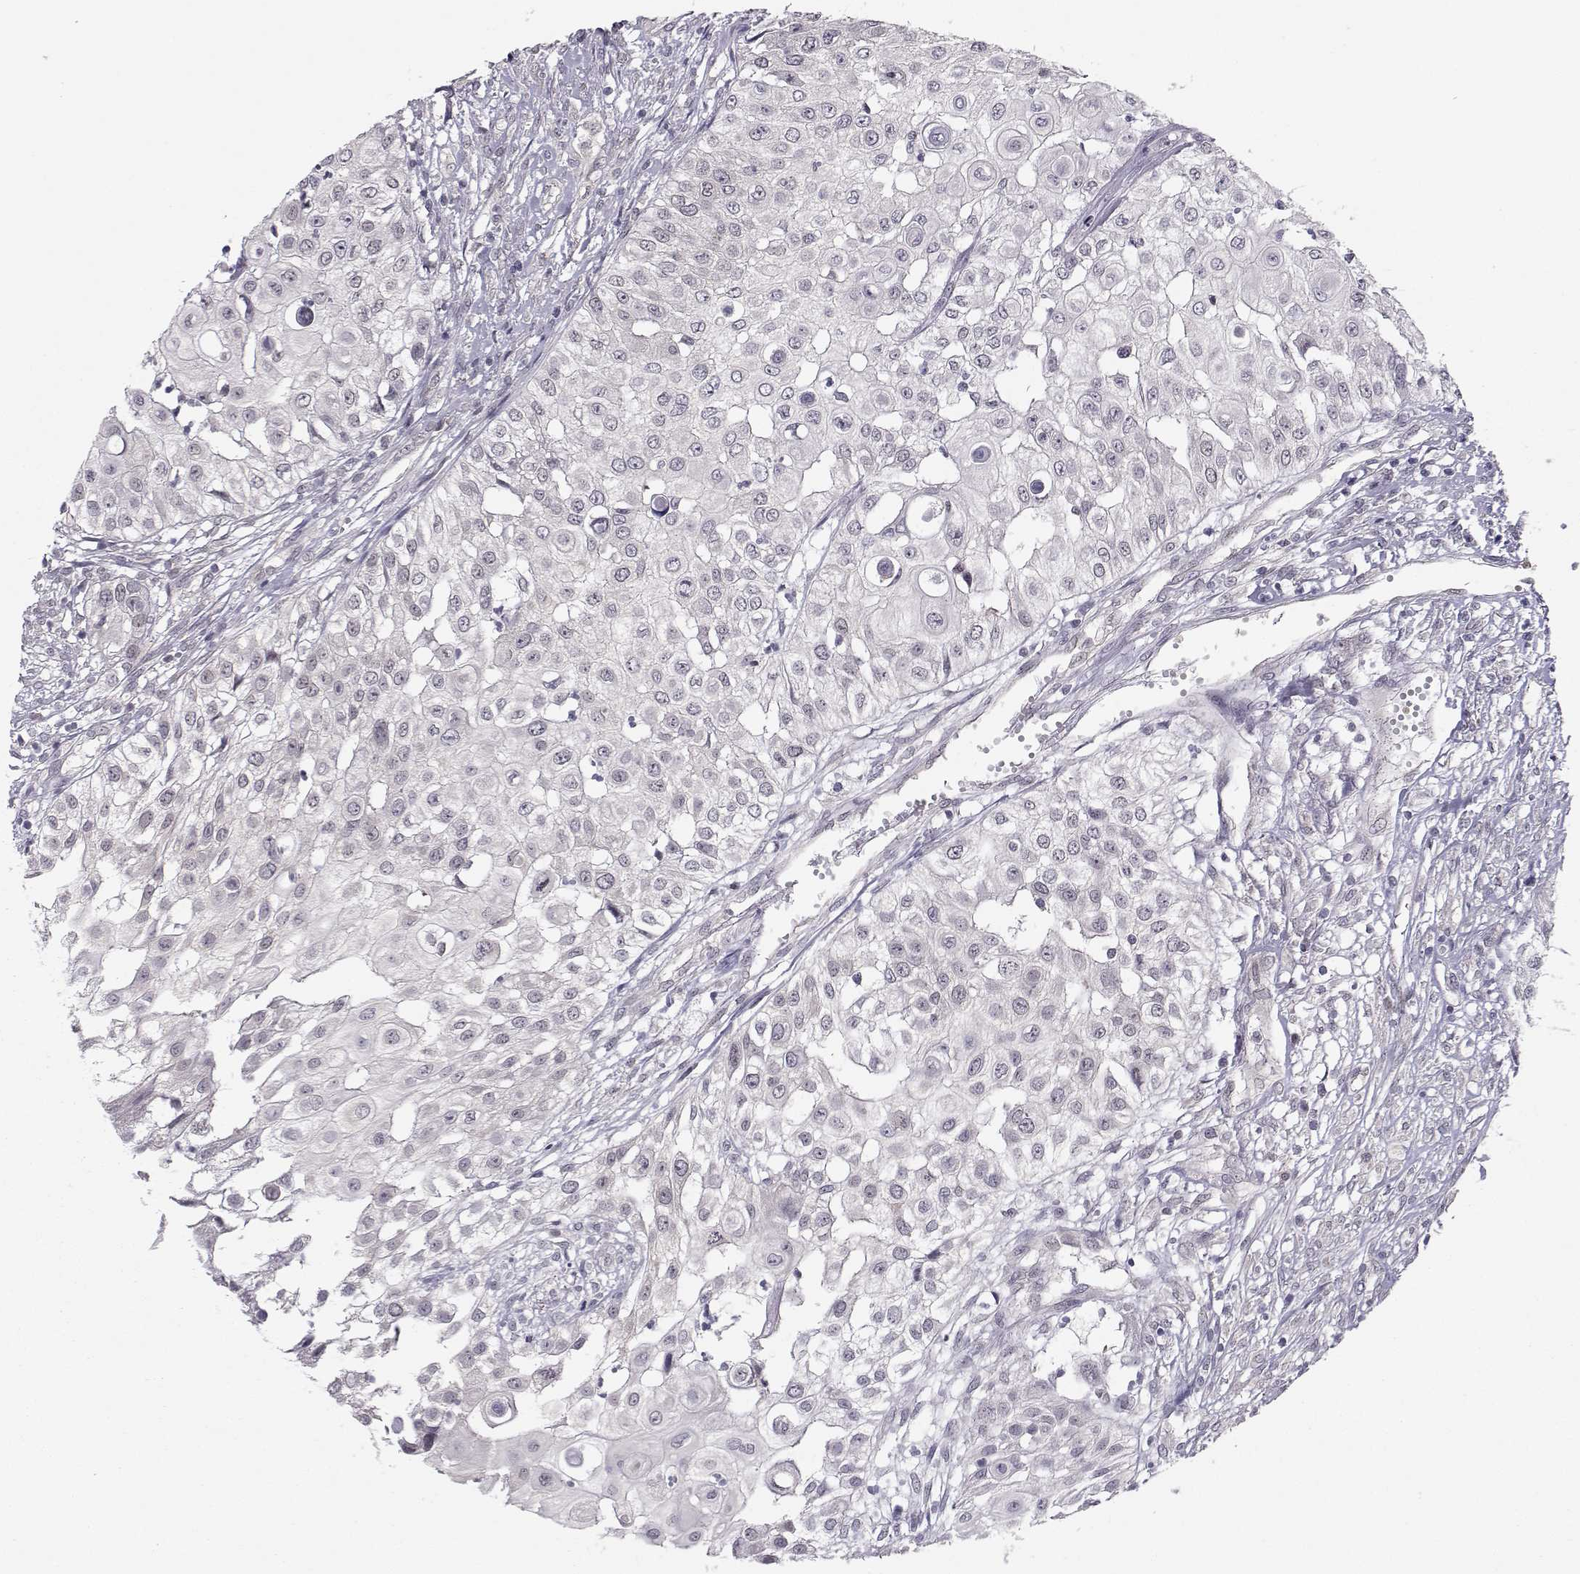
{"staining": {"intensity": "negative", "quantity": "none", "location": "none"}, "tissue": "urothelial cancer", "cell_type": "Tumor cells", "image_type": "cancer", "snomed": [{"axis": "morphology", "description": "Urothelial carcinoma, High grade"}, {"axis": "topography", "description": "Urinary bladder"}], "caption": "This is an IHC micrograph of human urothelial carcinoma (high-grade). There is no staining in tumor cells.", "gene": "KIF13B", "patient": {"sex": "female", "age": 79}}